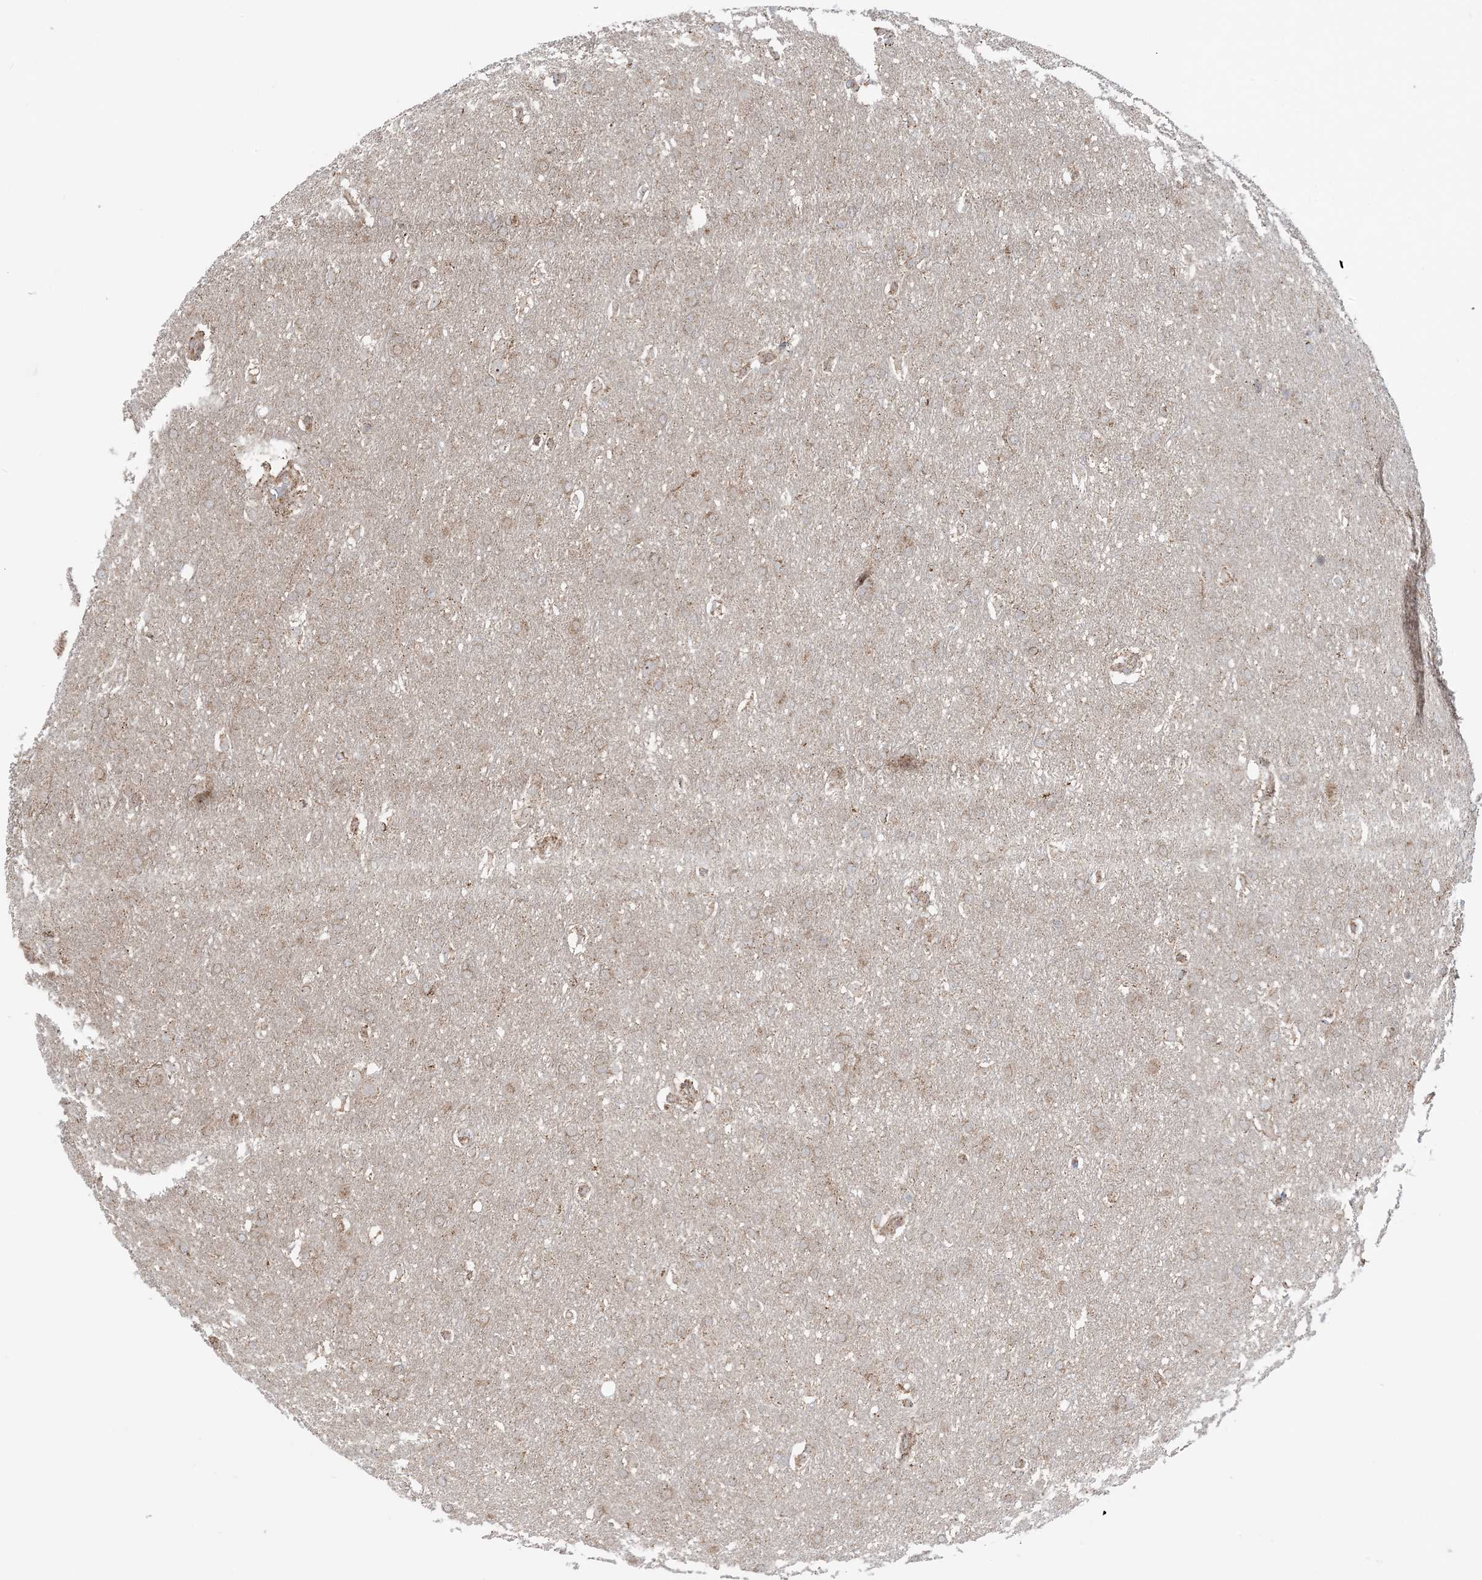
{"staining": {"intensity": "weak", "quantity": "25%-75%", "location": "cytoplasmic/membranous"}, "tissue": "glioma", "cell_type": "Tumor cells", "image_type": "cancer", "snomed": [{"axis": "morphology", "description": "Glioma, malignant, Low grade"}, {"axis": "topography", "description": "Brain"}], "caption": "Brown immunohistochemical staining in human glioma shows weak cytoplasmic/membranous positivity in about 25%-75% of tumor cells.", "gene": "MAPKBP1", "patient": {"sex": "female", "age": 37}}